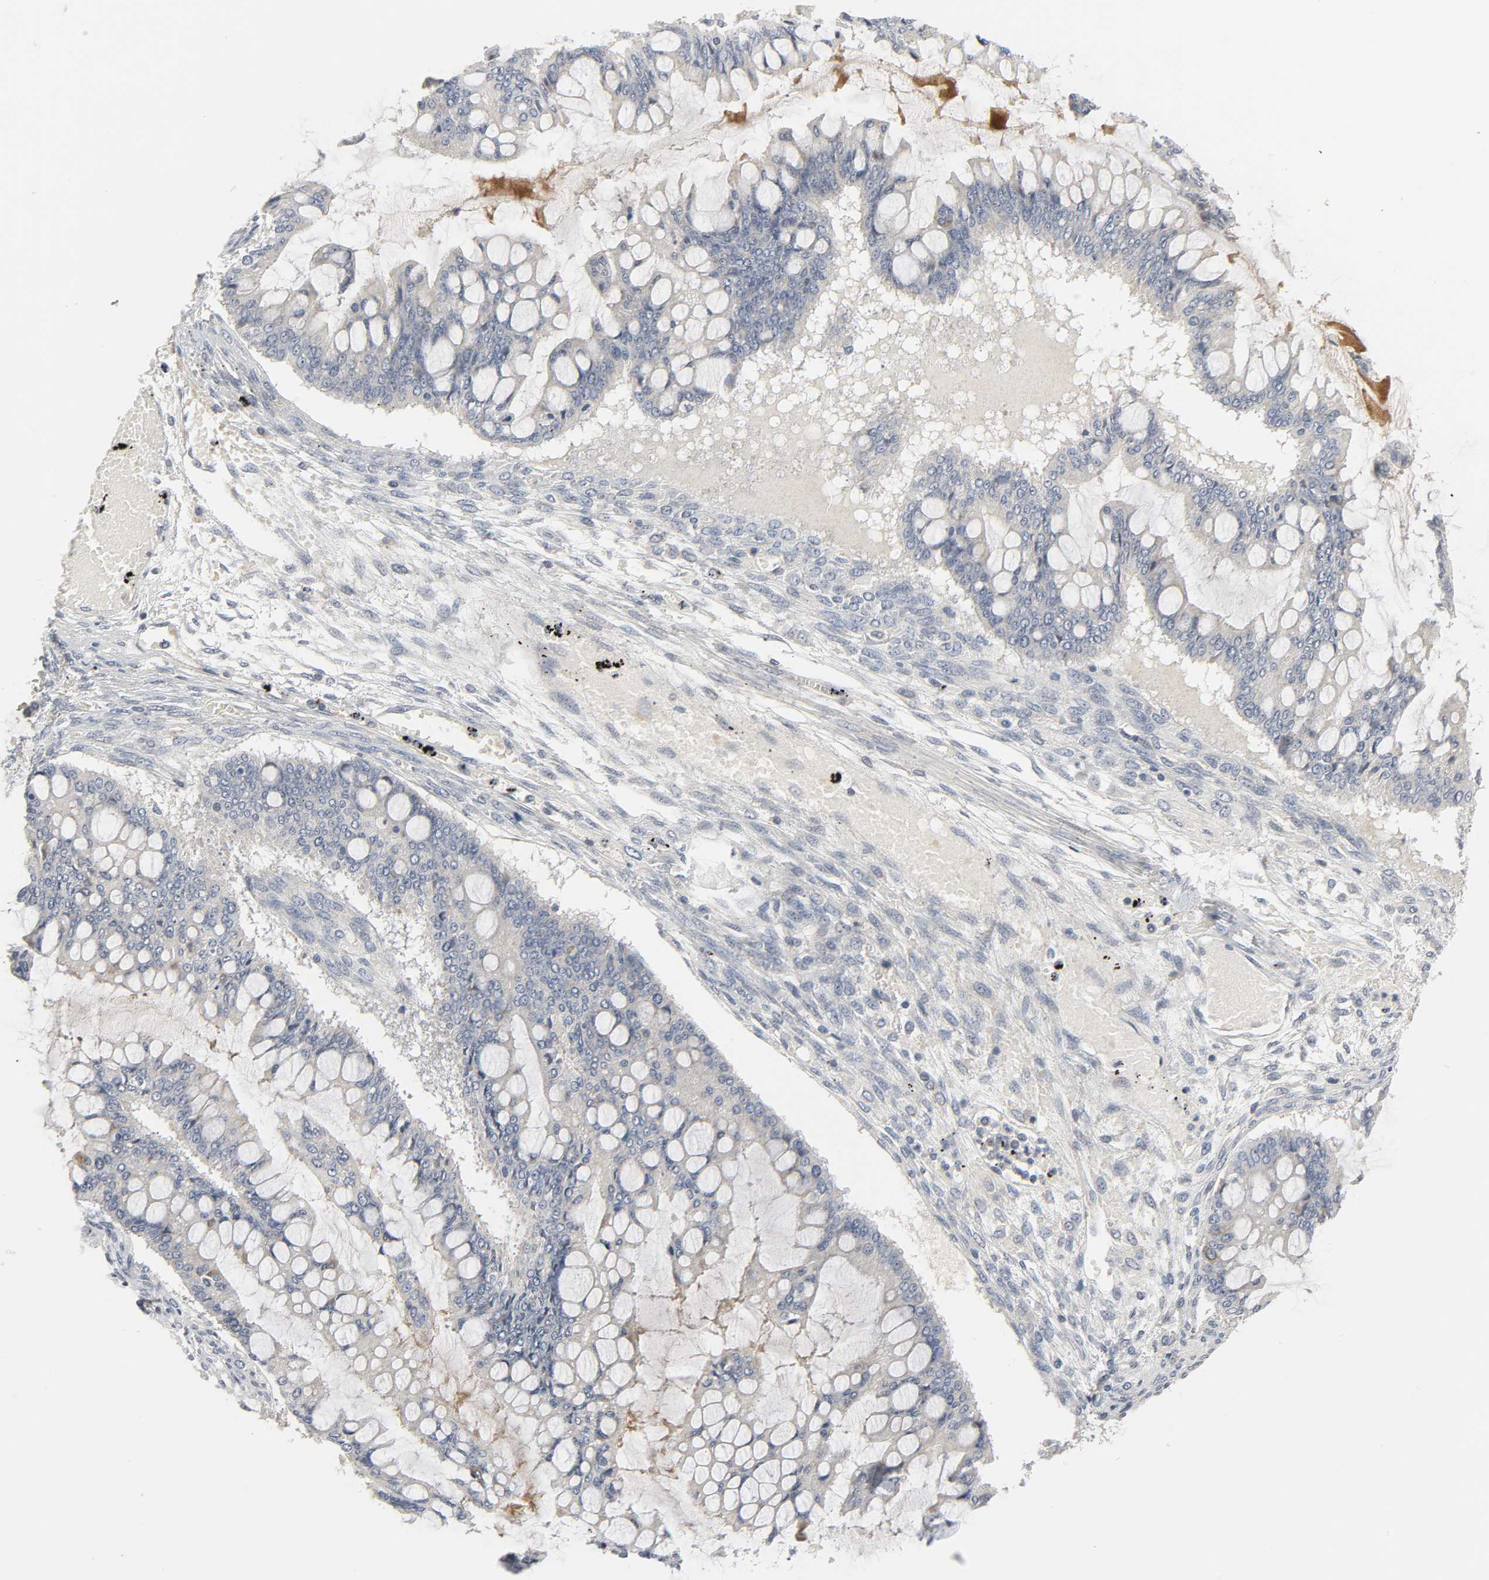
{"staining": {"intensity": "weak", "quantity": "25%-75%", "location": "cytoplasmic/membranous"}, "tissue": "ovarian cancer", "cell_type": "Tumor cells", "image_type": "cancer", "snomed": [{"axis": "morphology", "description": "Cystadenocarcinoma, mucinous, NOS"}, {"axis": "topography", "description": "Ovary"}], "caption": "Immunohistochemistry (IHC) histopathology image of human ovarian mucinous cystadenocarcinoma stained for a protein (brown), which shows low levels of weak cytoplasmic/membranous positivity in about 25%-75% of tumor cells.", "gene": "CLIP1", "patient": {"sex": "female", "age": 73}}